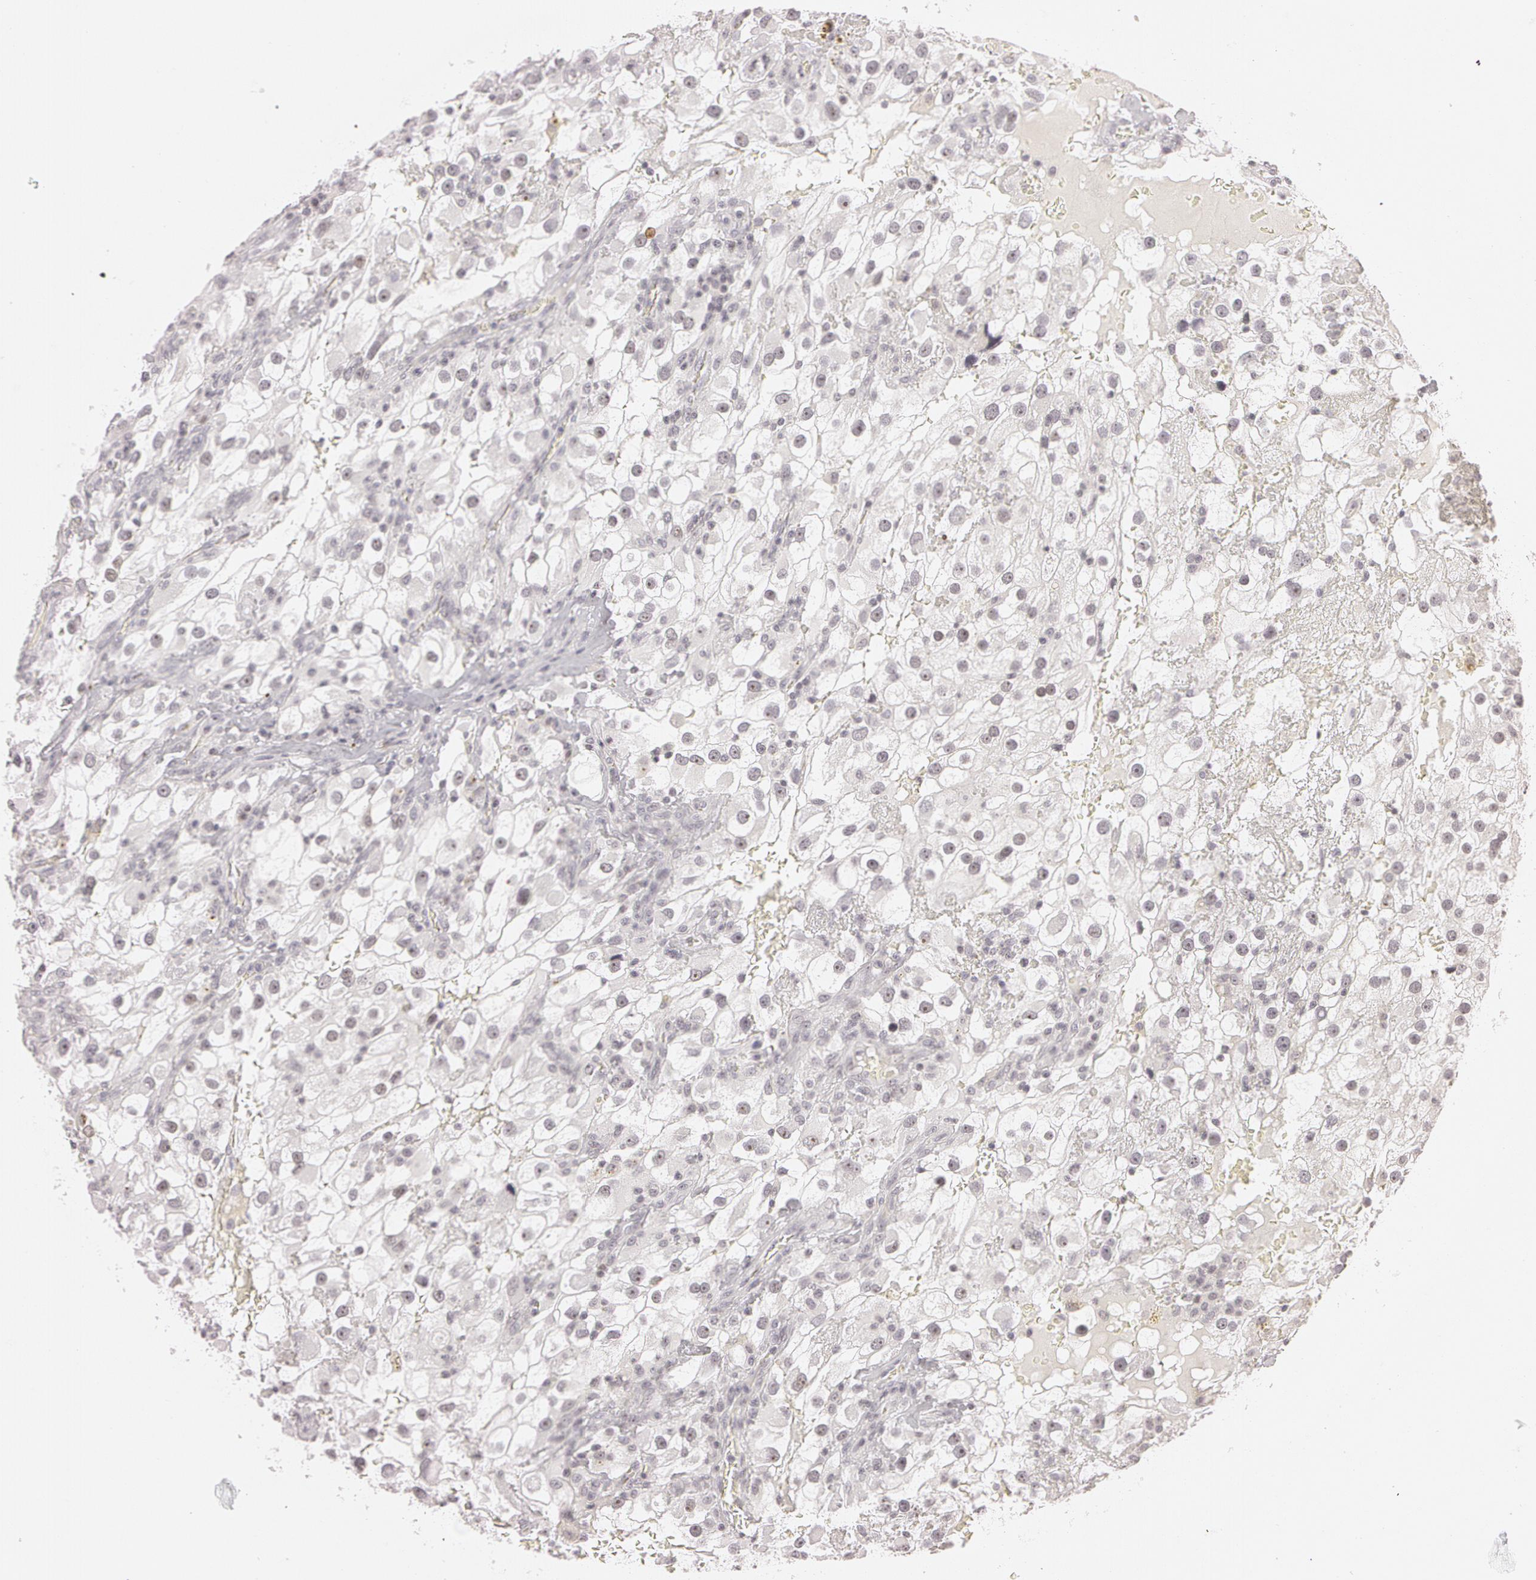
{"staining": {"intensity": "negative", "quantity": "none", "location": "none"}, "tissue": "renal cancer", "cell_type": "Tumor cells", "image_type": "cancer", "snomed": [{"axis": "morphology", "description": "Adenocarcinoma, NOS"}, {"axis": "topography", "description": "Kidney"}], "caption": "This is an immunohistochemistry (IHC) image of renal adenocarcinoma. There is no staining in tumor cells.", "gene": "FBL", "patient": {"sex": "female", "age": 52}}